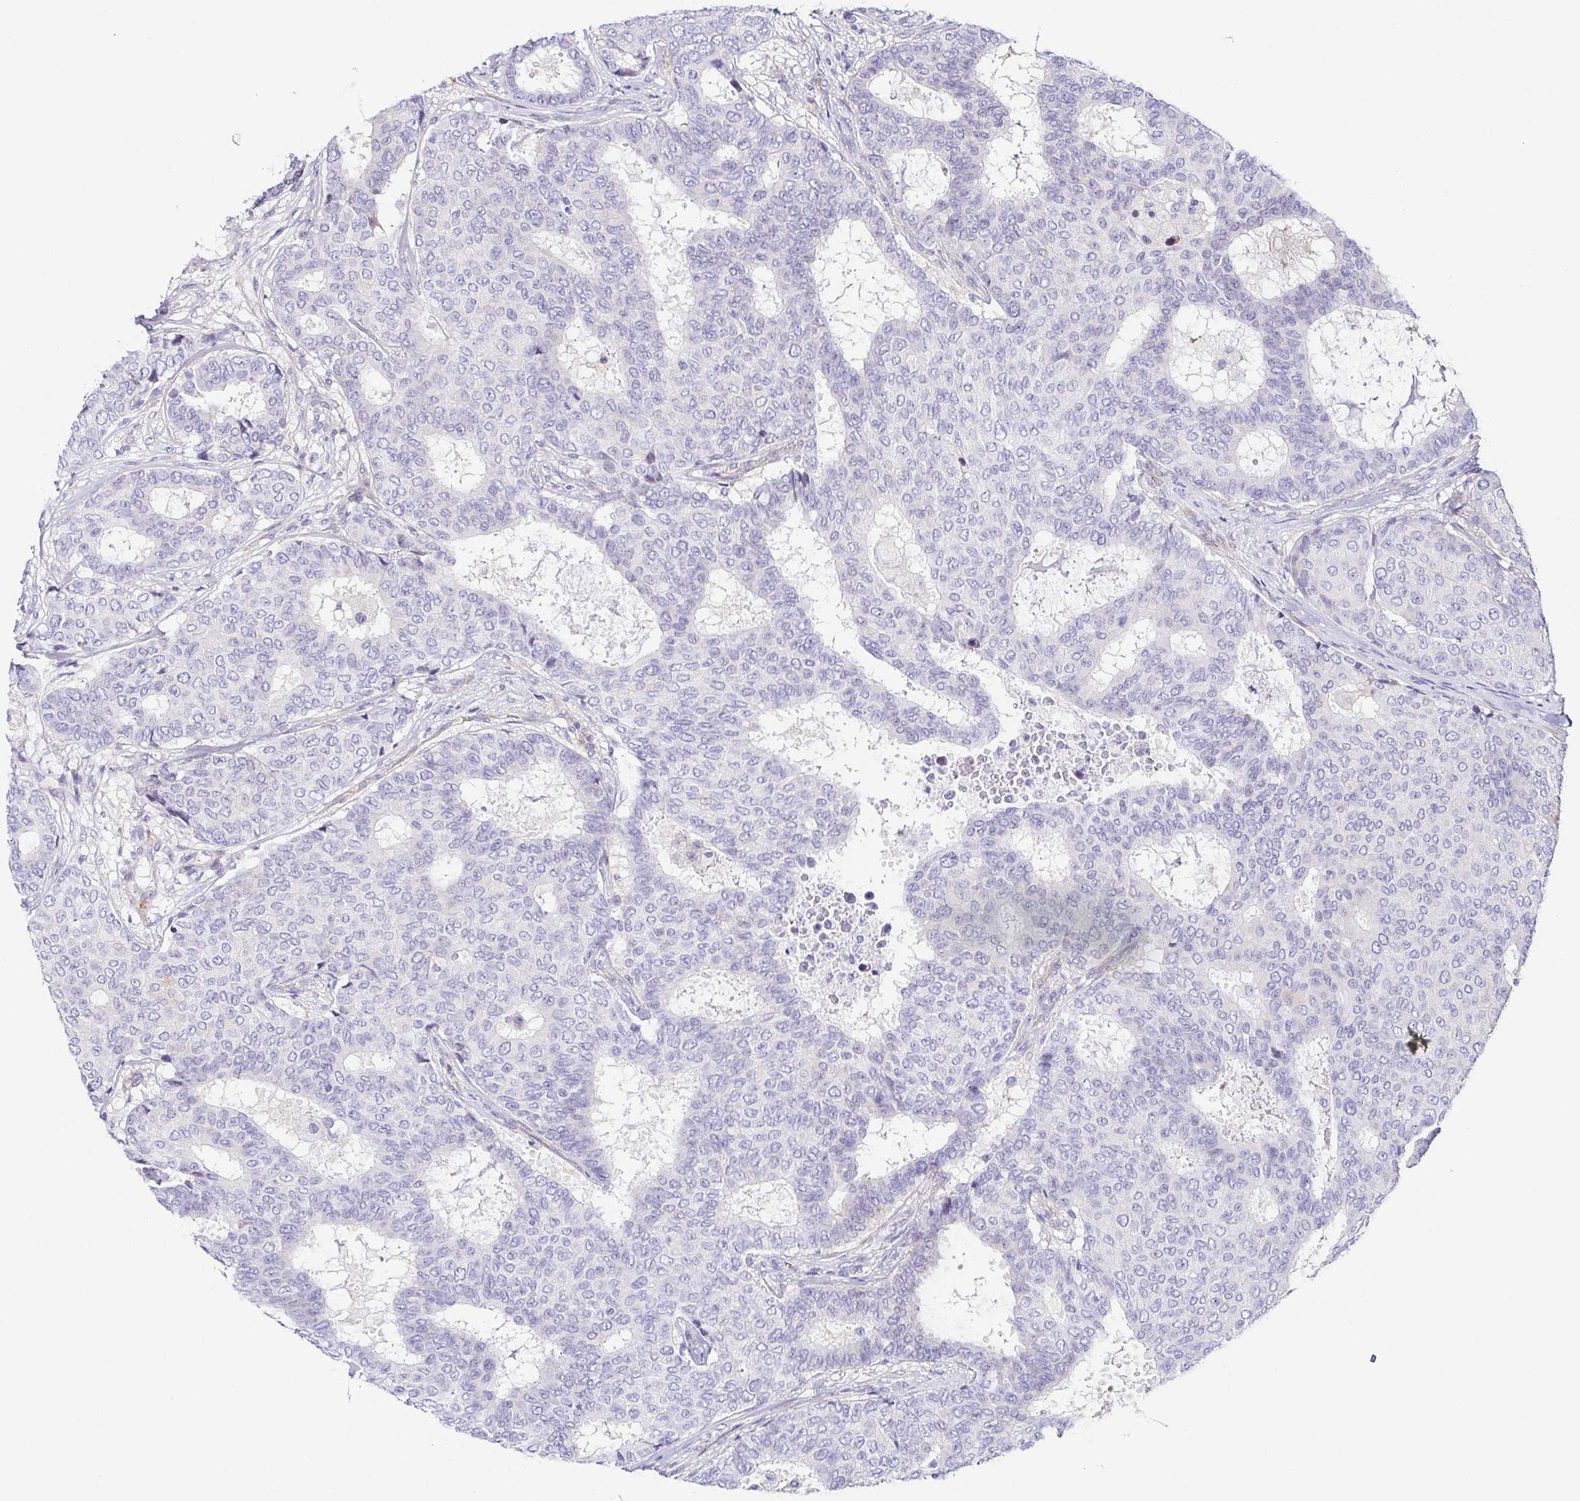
{"staining": {"intensity": "negative", "quantity": "none", "location": "none"}, "tissue": "breast cancer", "cell_type": "Tumor cells", "image_type": "cancer", "snomed": [{"axis": "morphology", "description": "Duct carcinoma"}, {"axis": "topography", "description": "Breast"}], "caption": "This histopathology image is of invasive ductal carcinoma (breast) stained with immunohistochemistry (IHC) to label a protein in brown with the nuclei are counter-stained blue. There is no staining in tumor cells.", "gene": "FAM162B", "patient": {"sex": "female", "age": 75}}